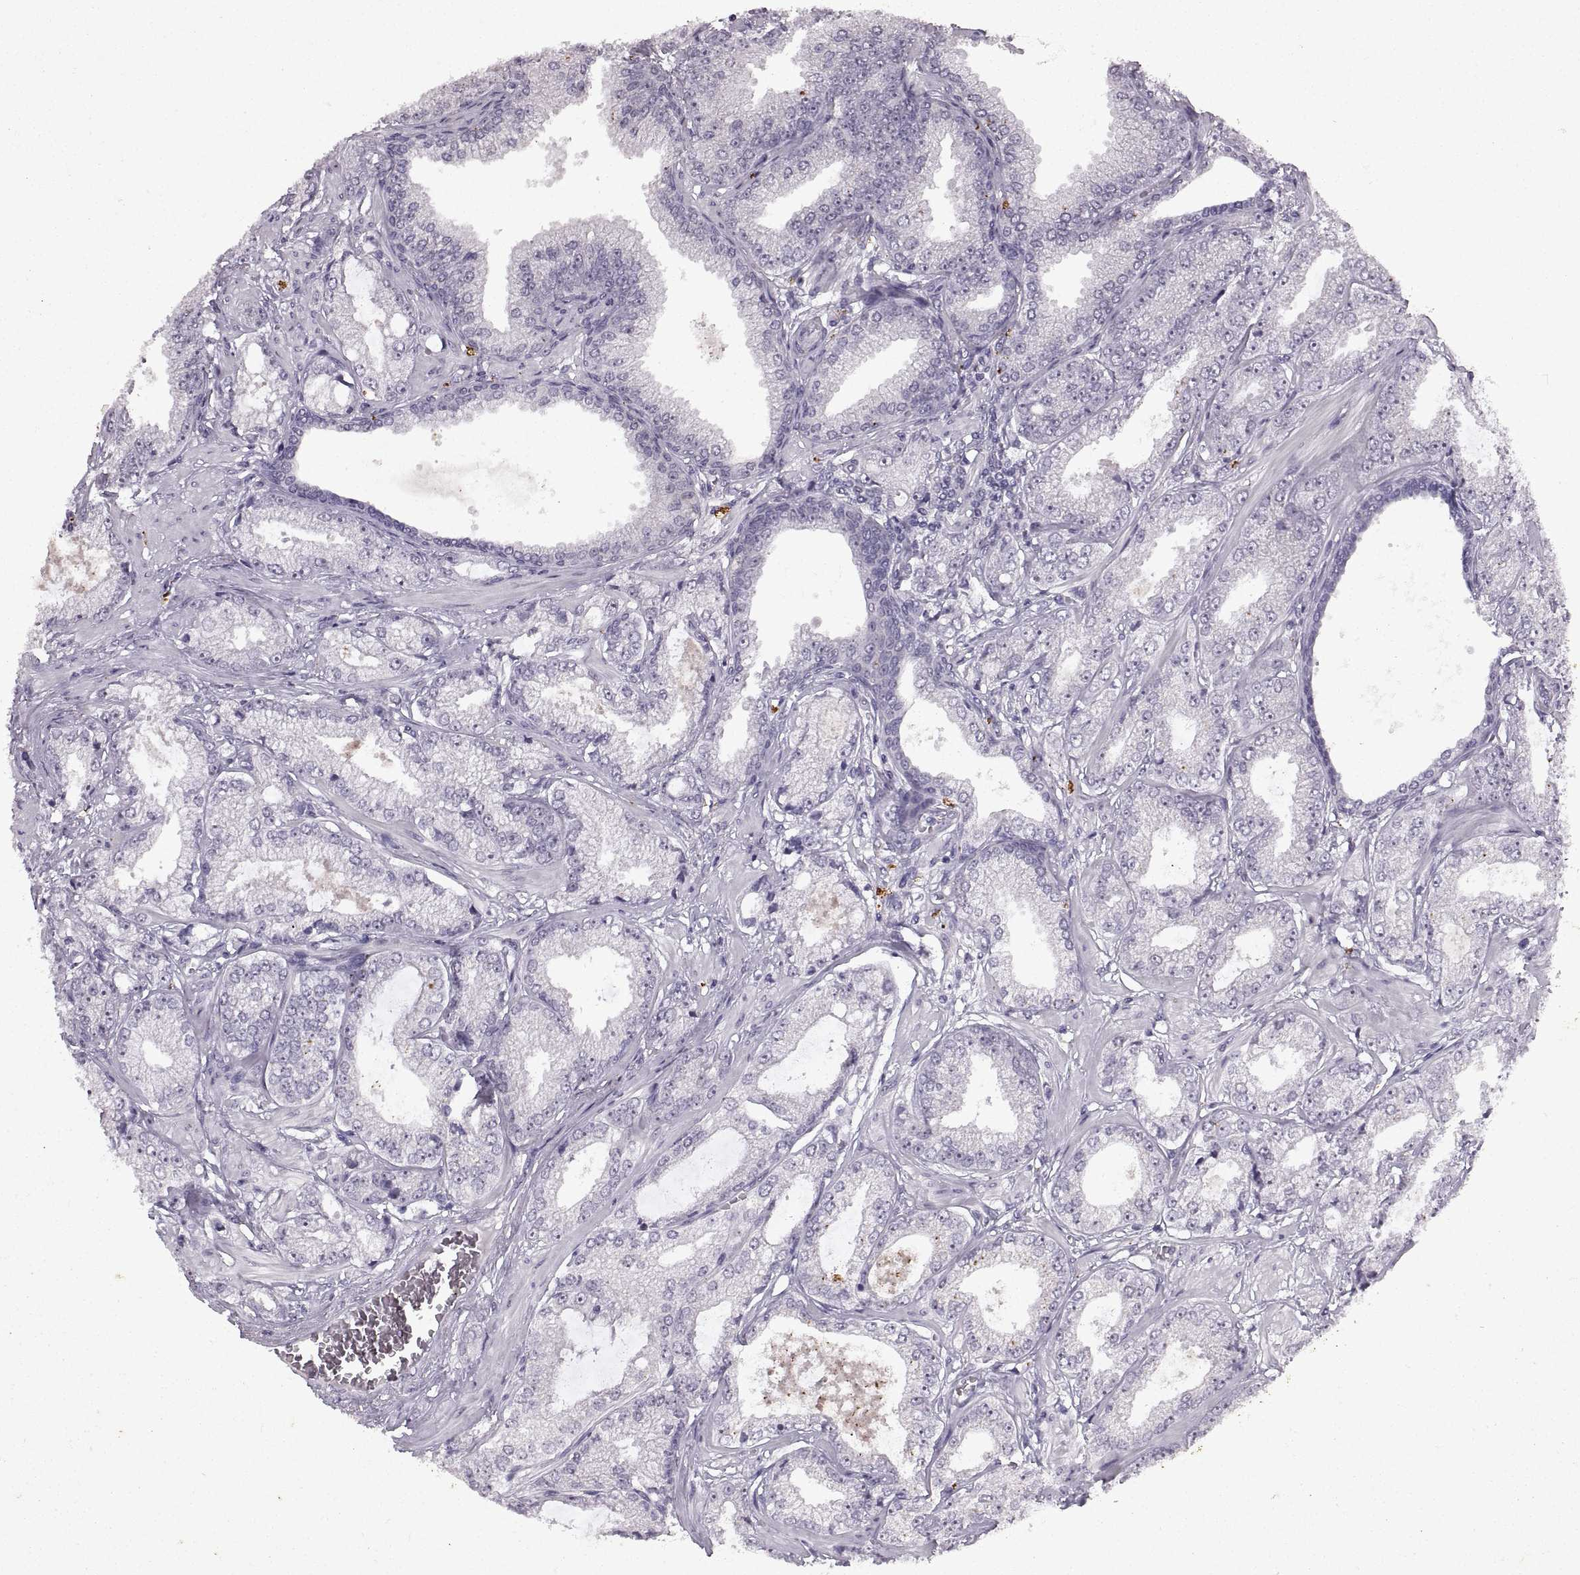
{"staining": {"intensity": "strong", "quantity": "<25%", "location": "nuclear"}, "tissue": "prostate cancer", "cell_type": "Tumor cells", "image_type": "cancer", "snomed": [{"axis": "morphology", "description": "Adenocarcinoma, NOS"}, {"axis": "topography", "description": "Prostate"}], "caption": "This histopathology image reveals prostate cancer stained with immunohistochemistry (IHC) to label a protein in brown. The nuclear of tumor cells show strong positivity for the protein. Nuclei are counter-stained blue.", "gene": "SINHCAF", "patient": {"sex": "male", "age": 64}}